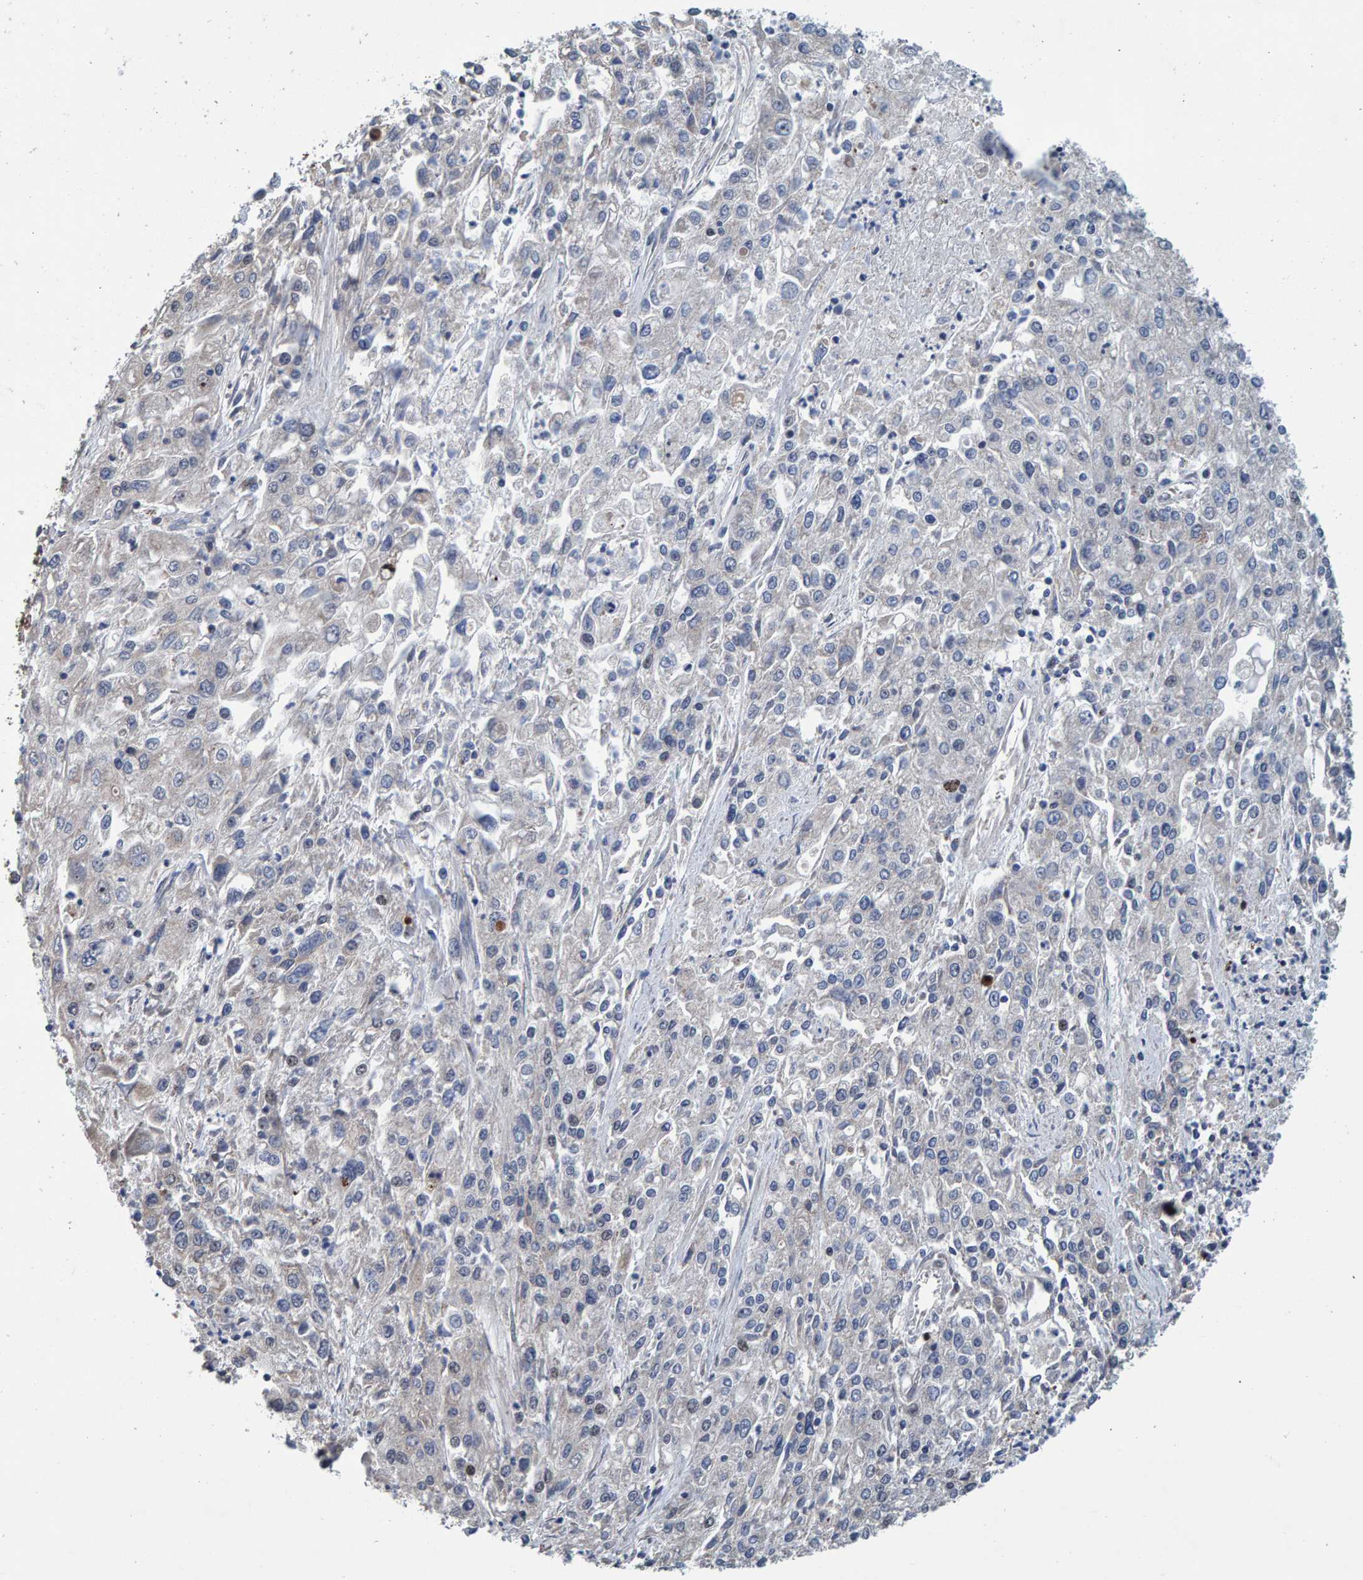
{"staining": {"intensity": "negative", "quantity": "none", "location": "none"}, "tissue": "endometrial cancer", "cell_type": "Tumor cells", "image_type": "cancer", "snomed": [{"axis": "morphology", "description": "Adenocarcinoma, NOS"}, {"axis": "topography", "description": "Endometrium"}], "caption": "An IHC image of endometrial adenocarcinoma is shown. There is no staining in tumor cells of endometrial adenocarcinoma.", "gene": "CCDC25", "patient": {"sex": "female", "age": 49}}